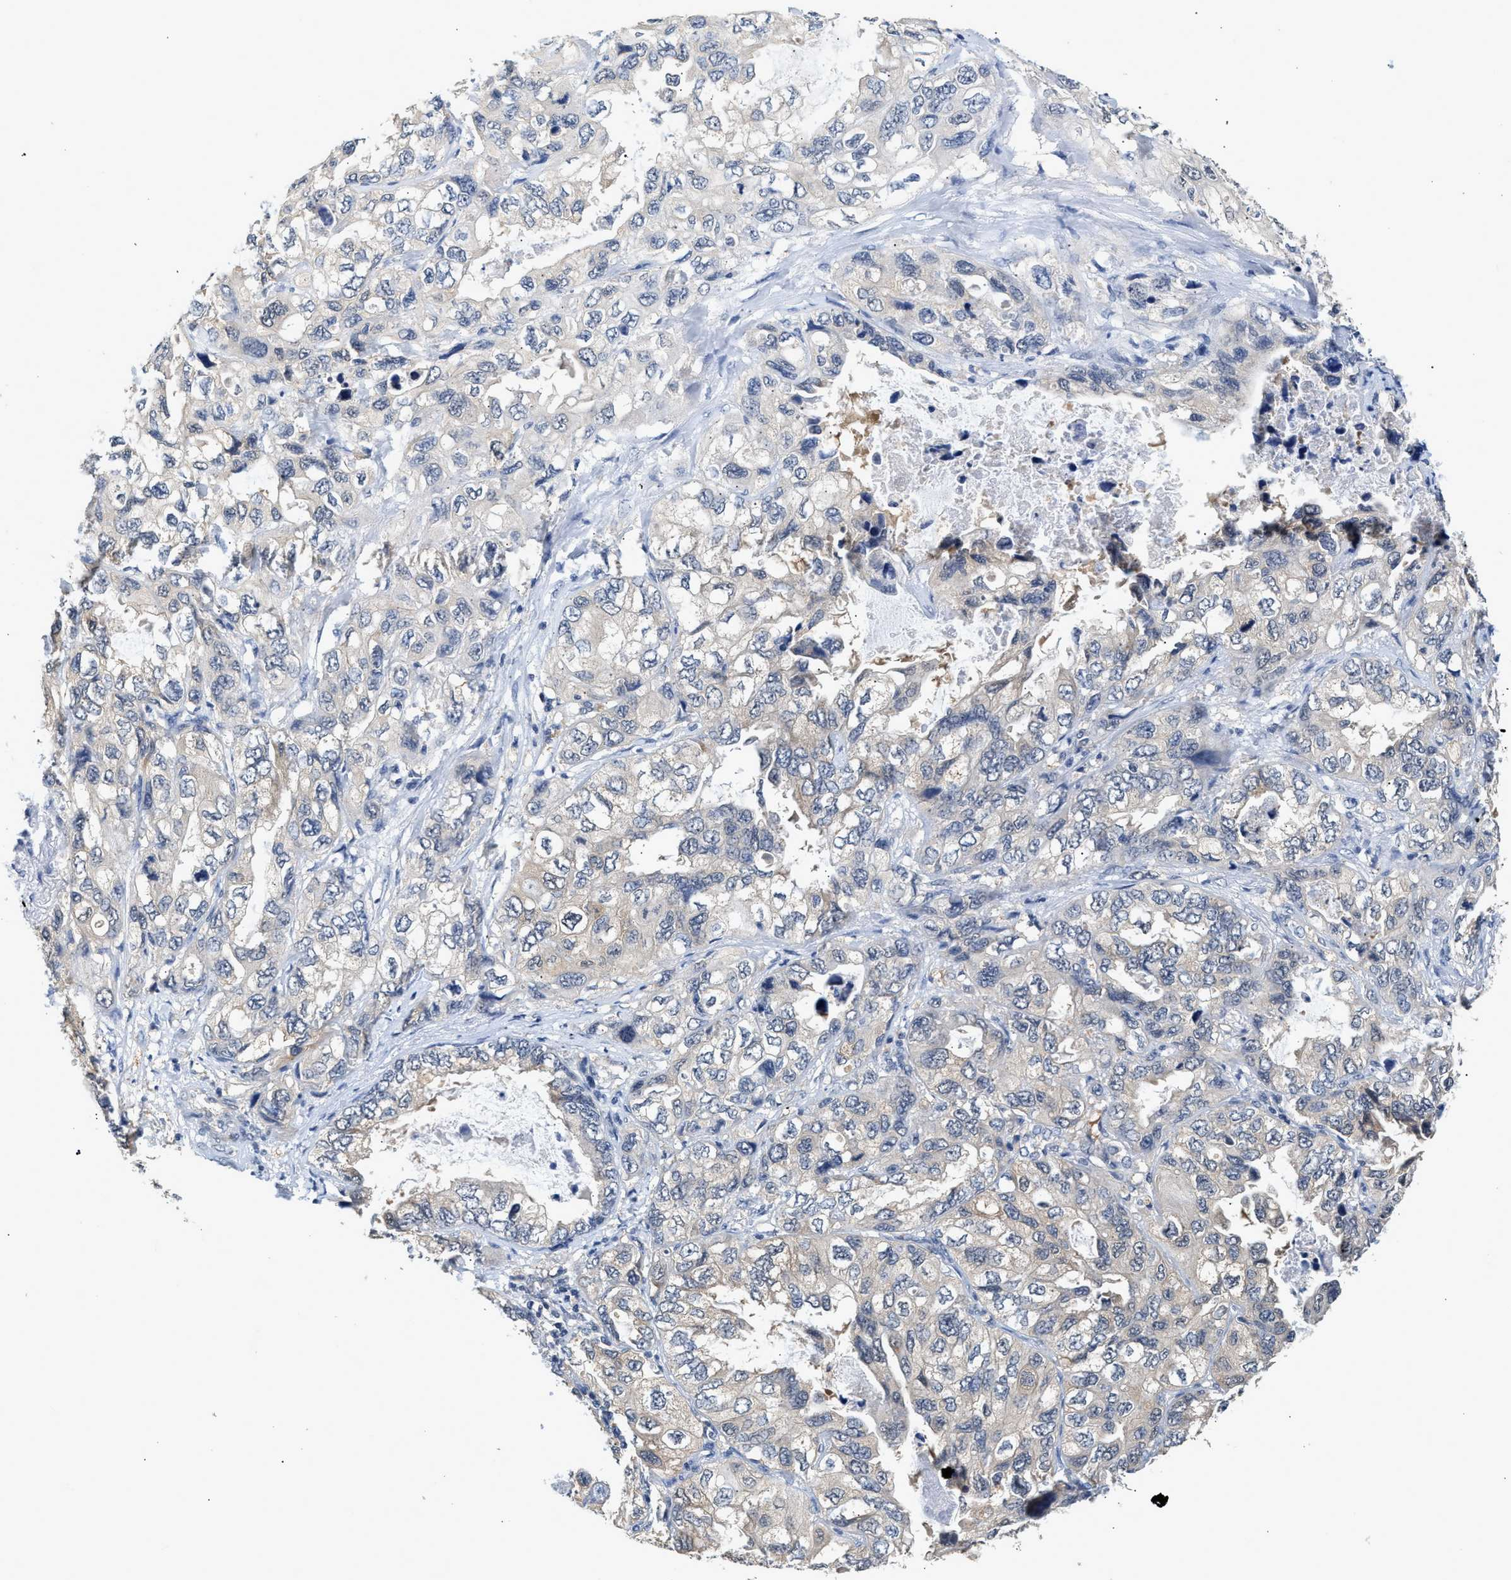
{"staining": {"intensity": "weak", "quantity": "<25%", "location": "cytoplasmic/membranous"}, "tissue": "lung cancer", "cell_type": "Tumor cells", "image_type": "cancer", "snomed": [{"axis": "morphology", "description": "Squamous cell carcinoma, NOS"}, {"axis": "topography", "description": "Lung"}], "caption": "Immunohistochemistry (IHC) of lung cancer displays no positivity in tumor cells.", "gene": "PPM1L", "patient": {"sex": "female", "age": 73}}